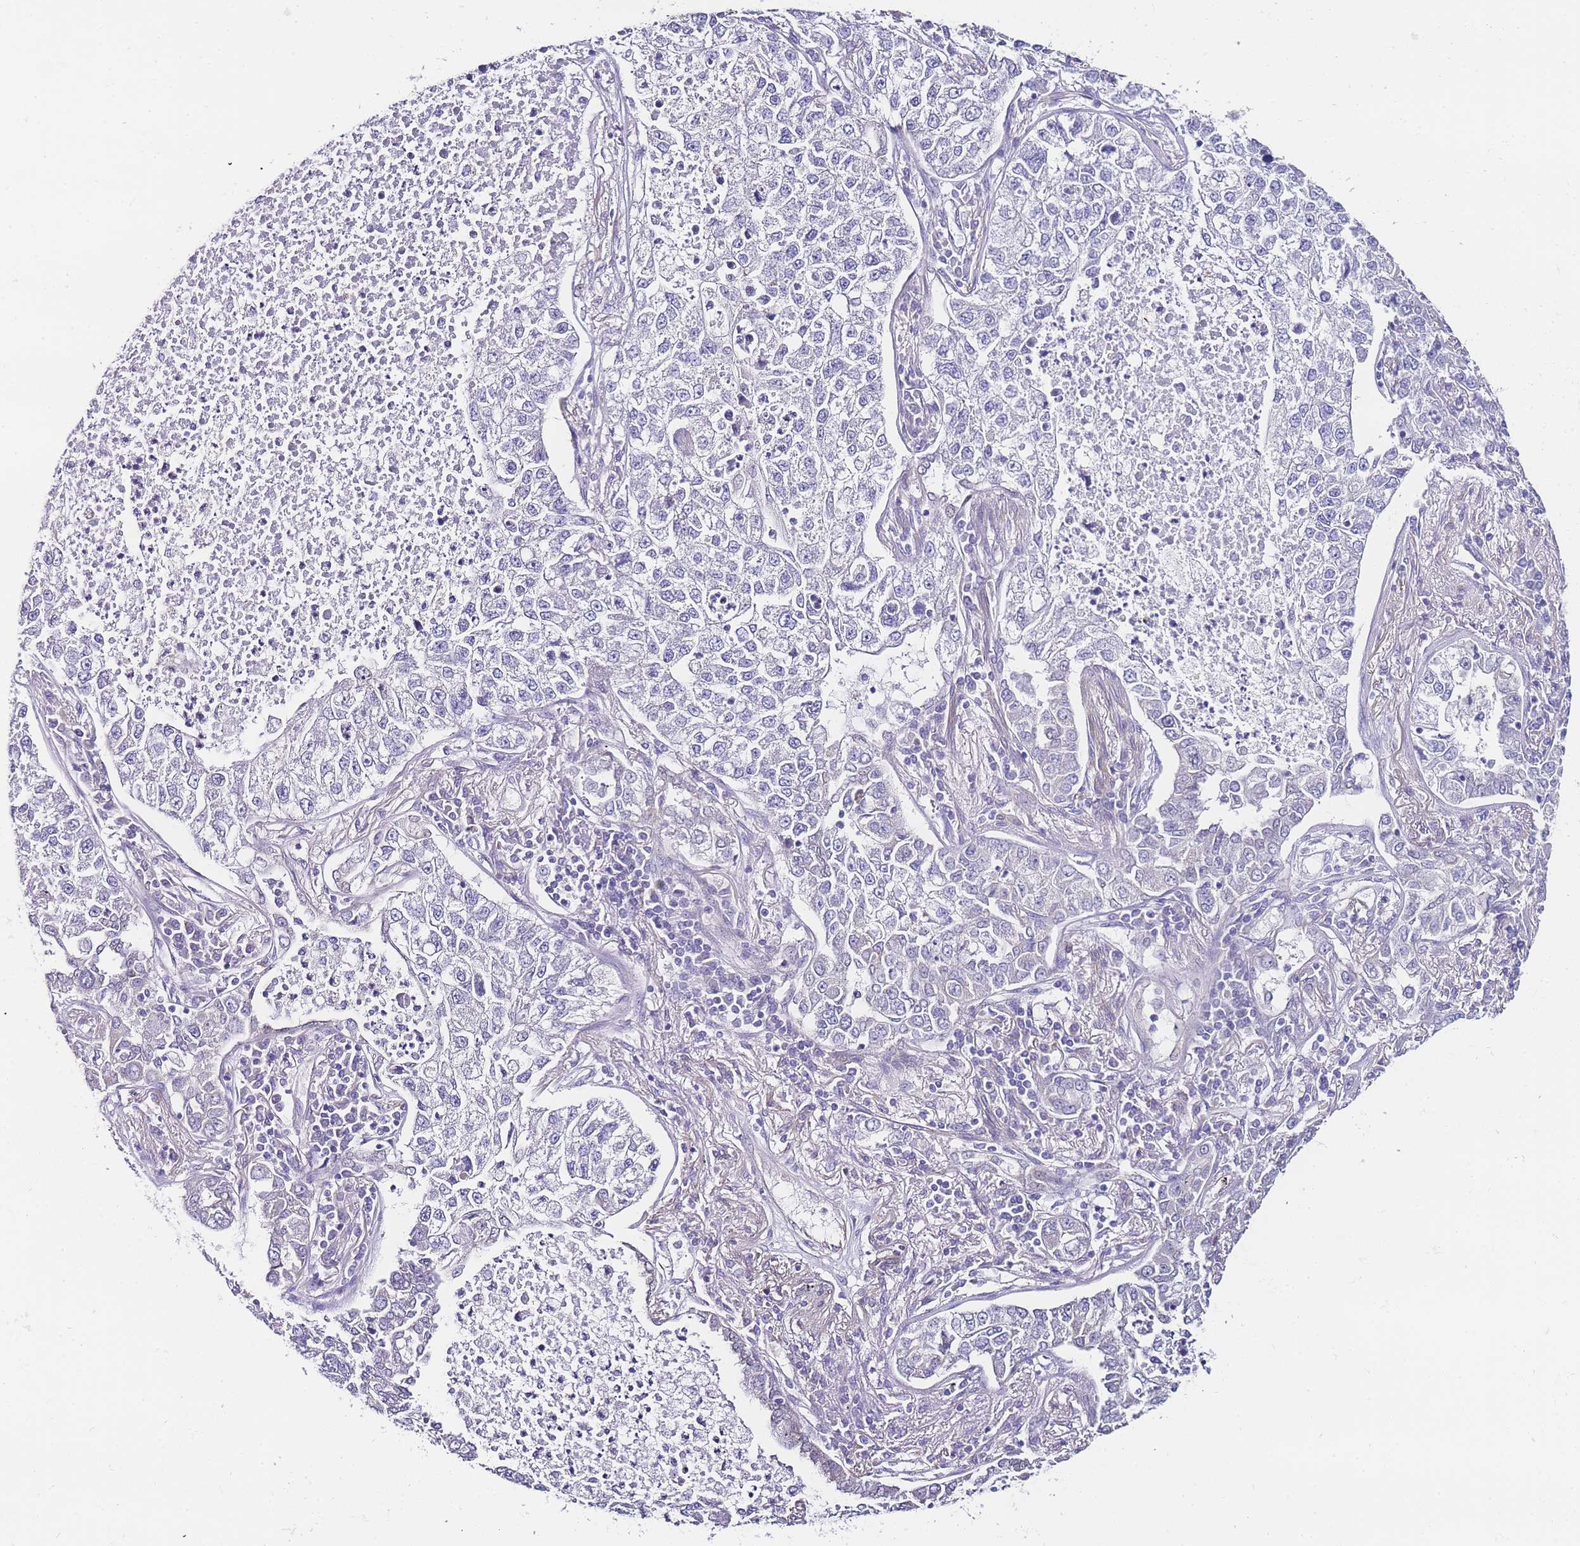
{"staining": {"intensity": "negative", "quantity": "none", "location": "none"}, "tissue": "lung cancer", "cell_type": "Tumor cells", "image_type": "cancer", "snomed": [{"axis": "morphology", "description": "Adenocarcinoma, NOS"}, {"axis": "topography", "description": "Lung"}], "caption": "Immunohistochemistry (IHC) histopathology image of human lung adenocarcinoma stained for a protein (brown), which demonstrates no staining in tumor cells.", "gene": "PDCD7", "patient": {"sex": "male", "age": 49}}